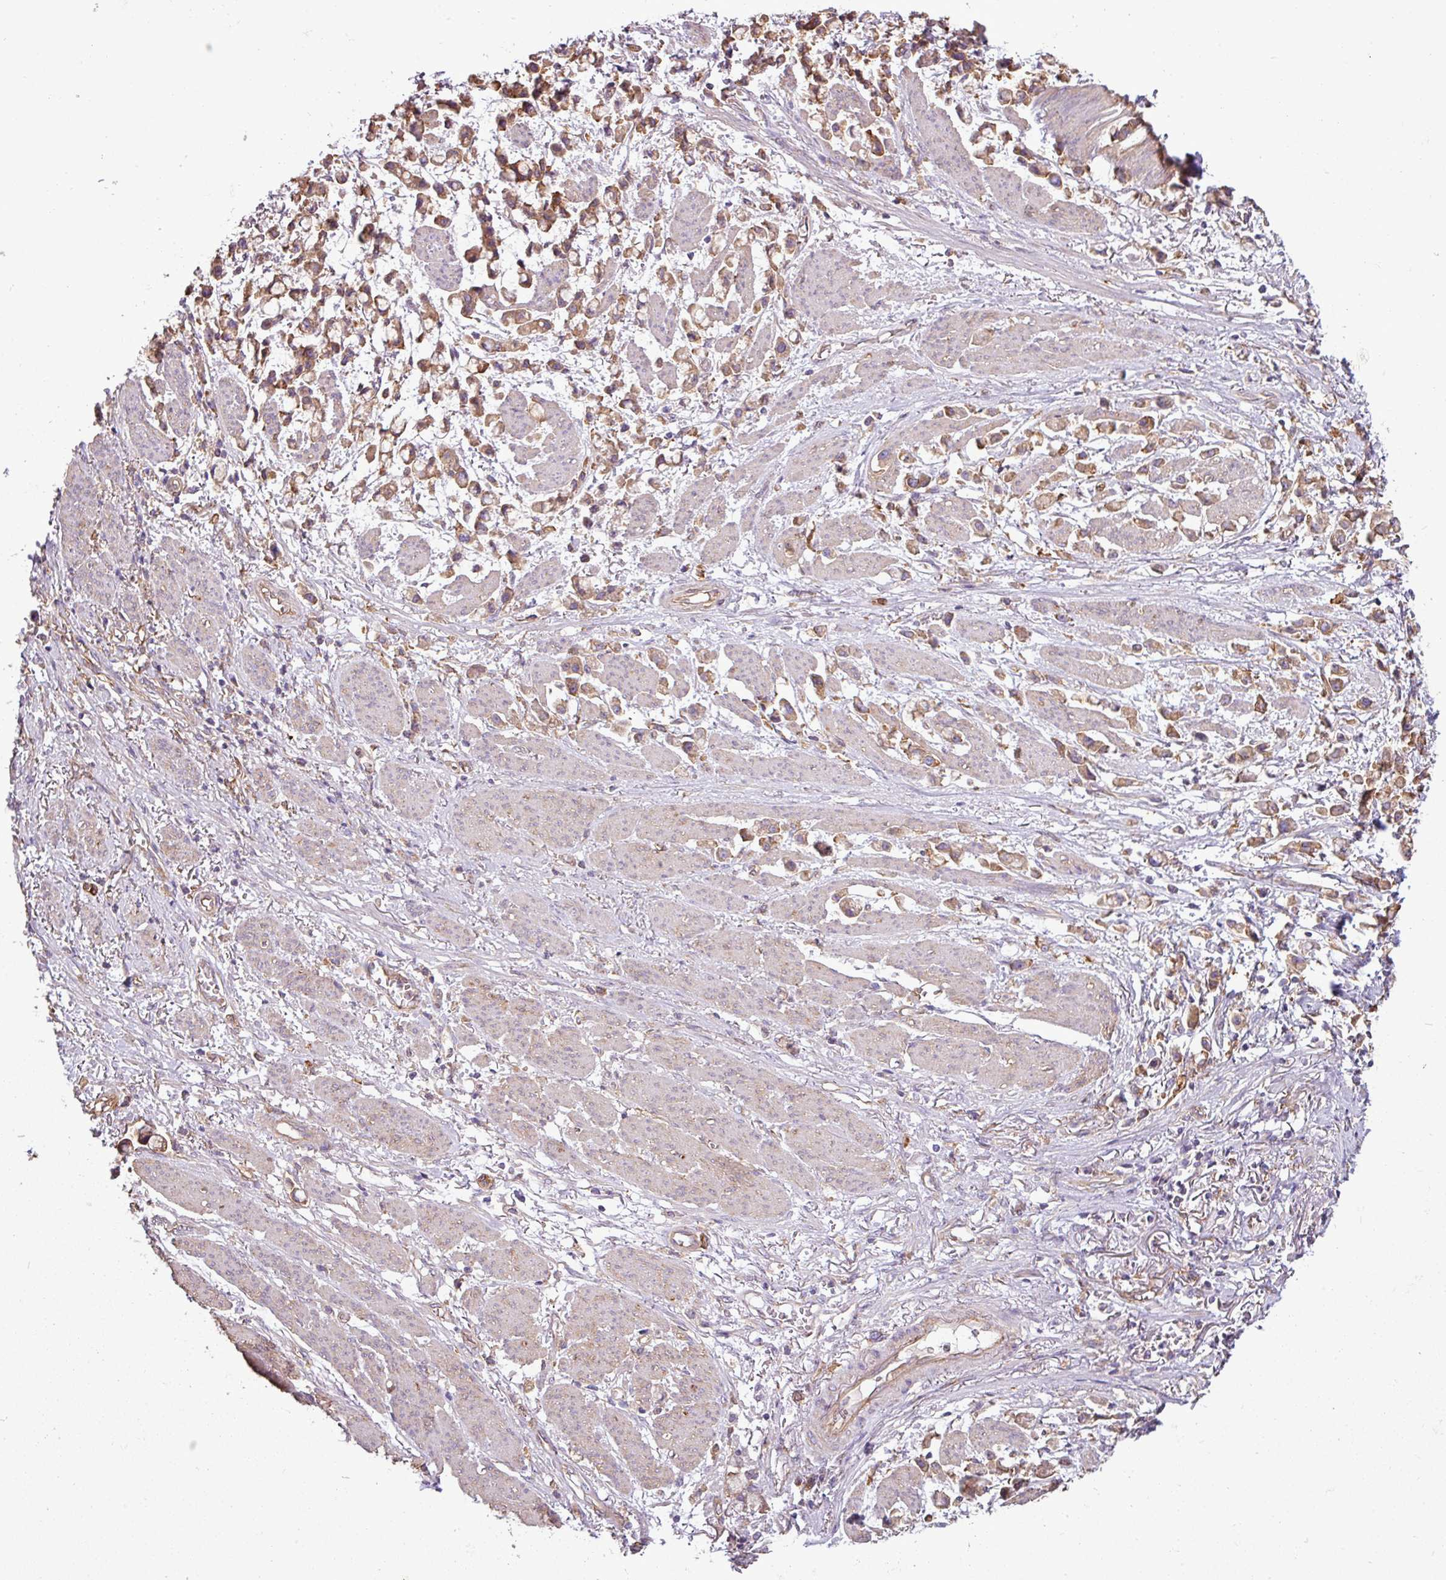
{"staining": {"intensity": "moderate", "quantity": ">75%", "location": "cytoplasmic/membranous"}, "tissue": "stomach cancer", "cell_type": "Tumor cells", "image_type": "cancer", "snomed": [{"axis": "morphology", "description": "Adenocarcinoma, NOS"}, {"axis": "topography", "description": "Stomach"}], "caption": "Immunohistochemistry (IHC) (DAB (3,3'-diaminobenzidine)) staining of human stomach cancer (adenocarcinoma) exhibits moderate cytoplasmic/membranous protein staining in about >75% of tumor cells.", "gene": "PACSIN2", "patient": {"sex": "female", "age": 81}}